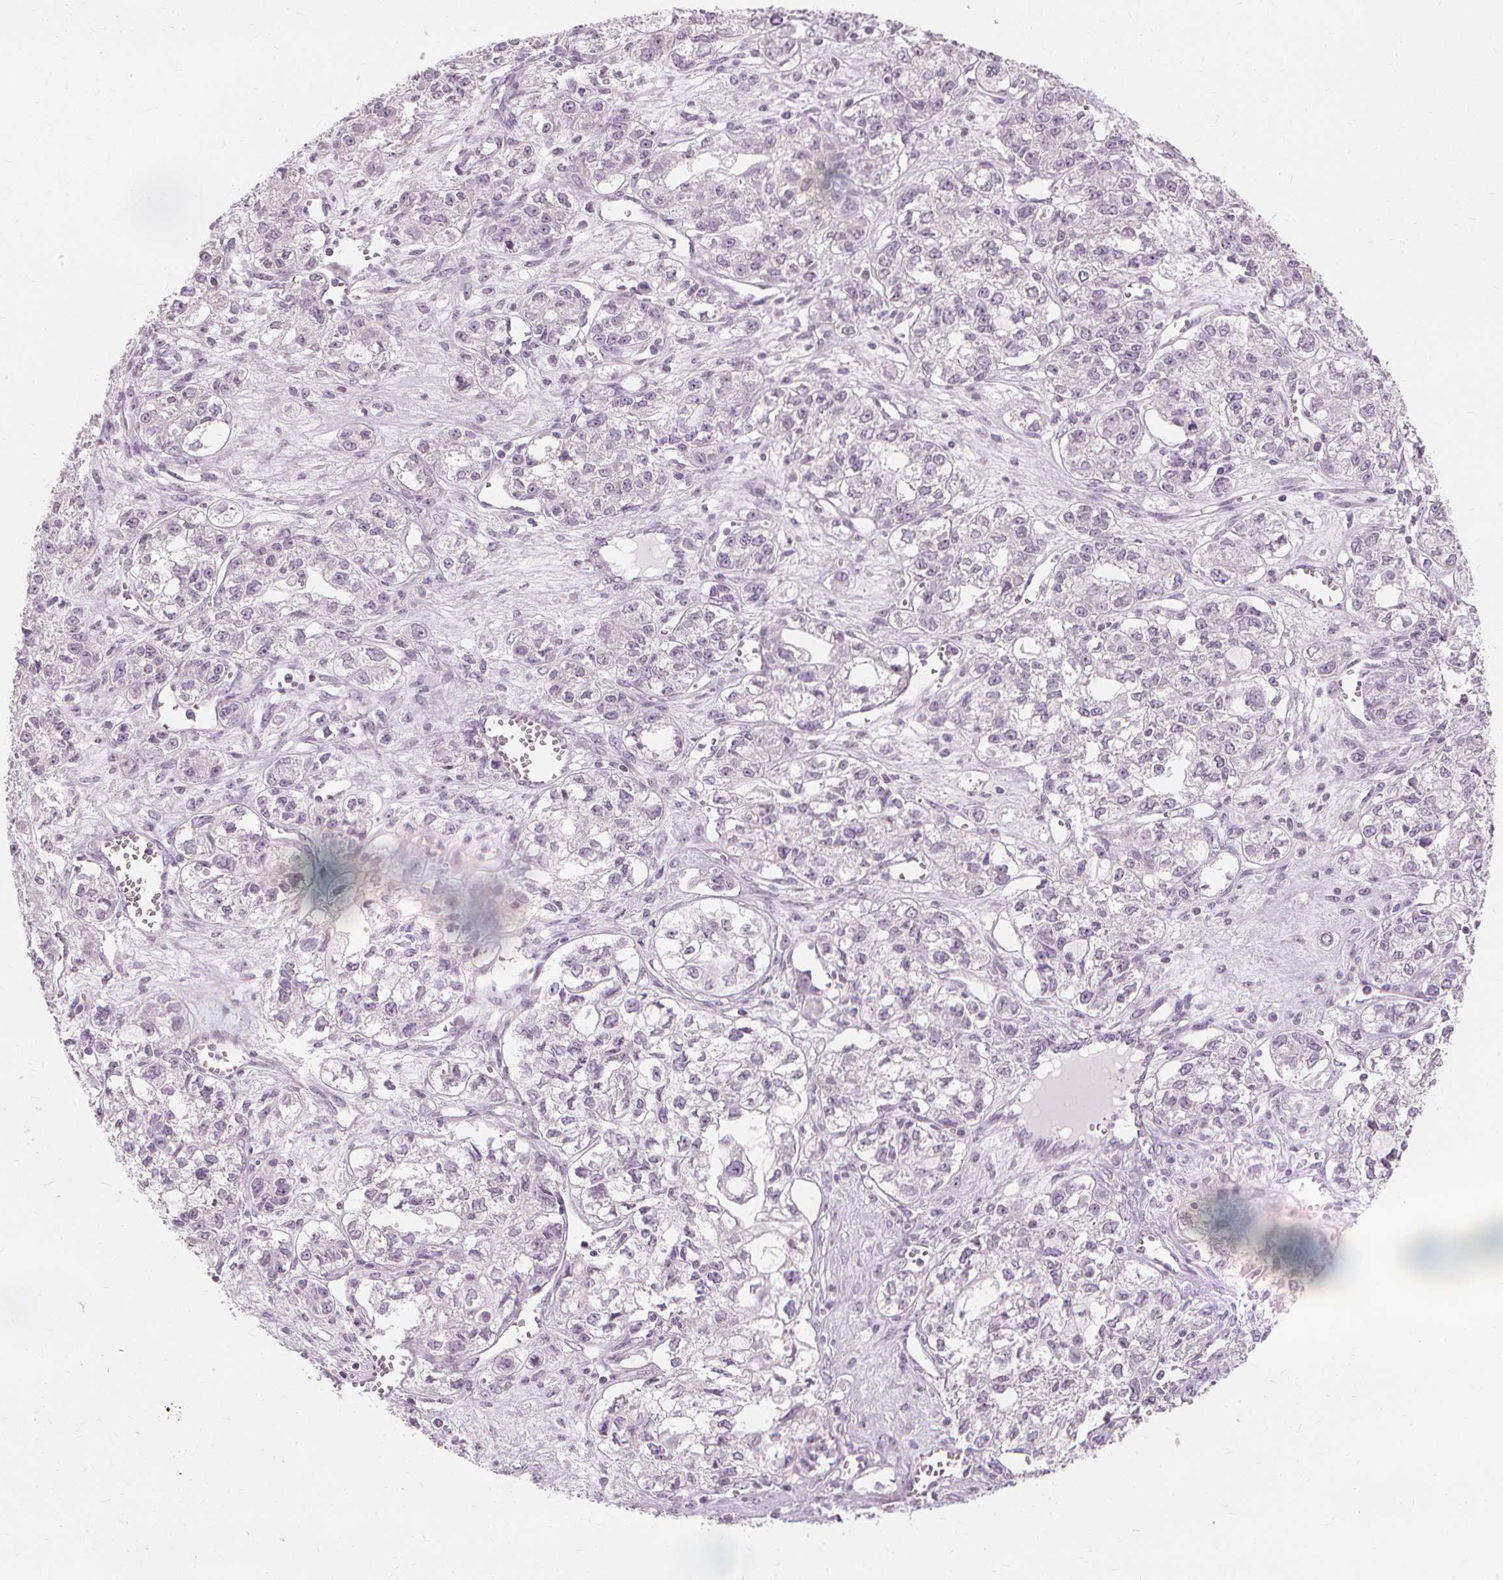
{"staining": {"intensity": "negative", "quantity": "none", "location": "none"}, "tissue": "ovarian cancer", "cell_type": "Tumor cells", "image_type": "cancer", "snomed": [{"axis": "morphology", "description": "Carcinoma, endometroid"}, {"axis": "topography", "description": "Ovary"}], "caption": "IHC micrograph of endometroid carcinoma (ovarian) stained for a protein (brown), which reveals no positivity in tumor cells.", "gene": "MUC12", "patient": {"sex": "female", "age": 64}}